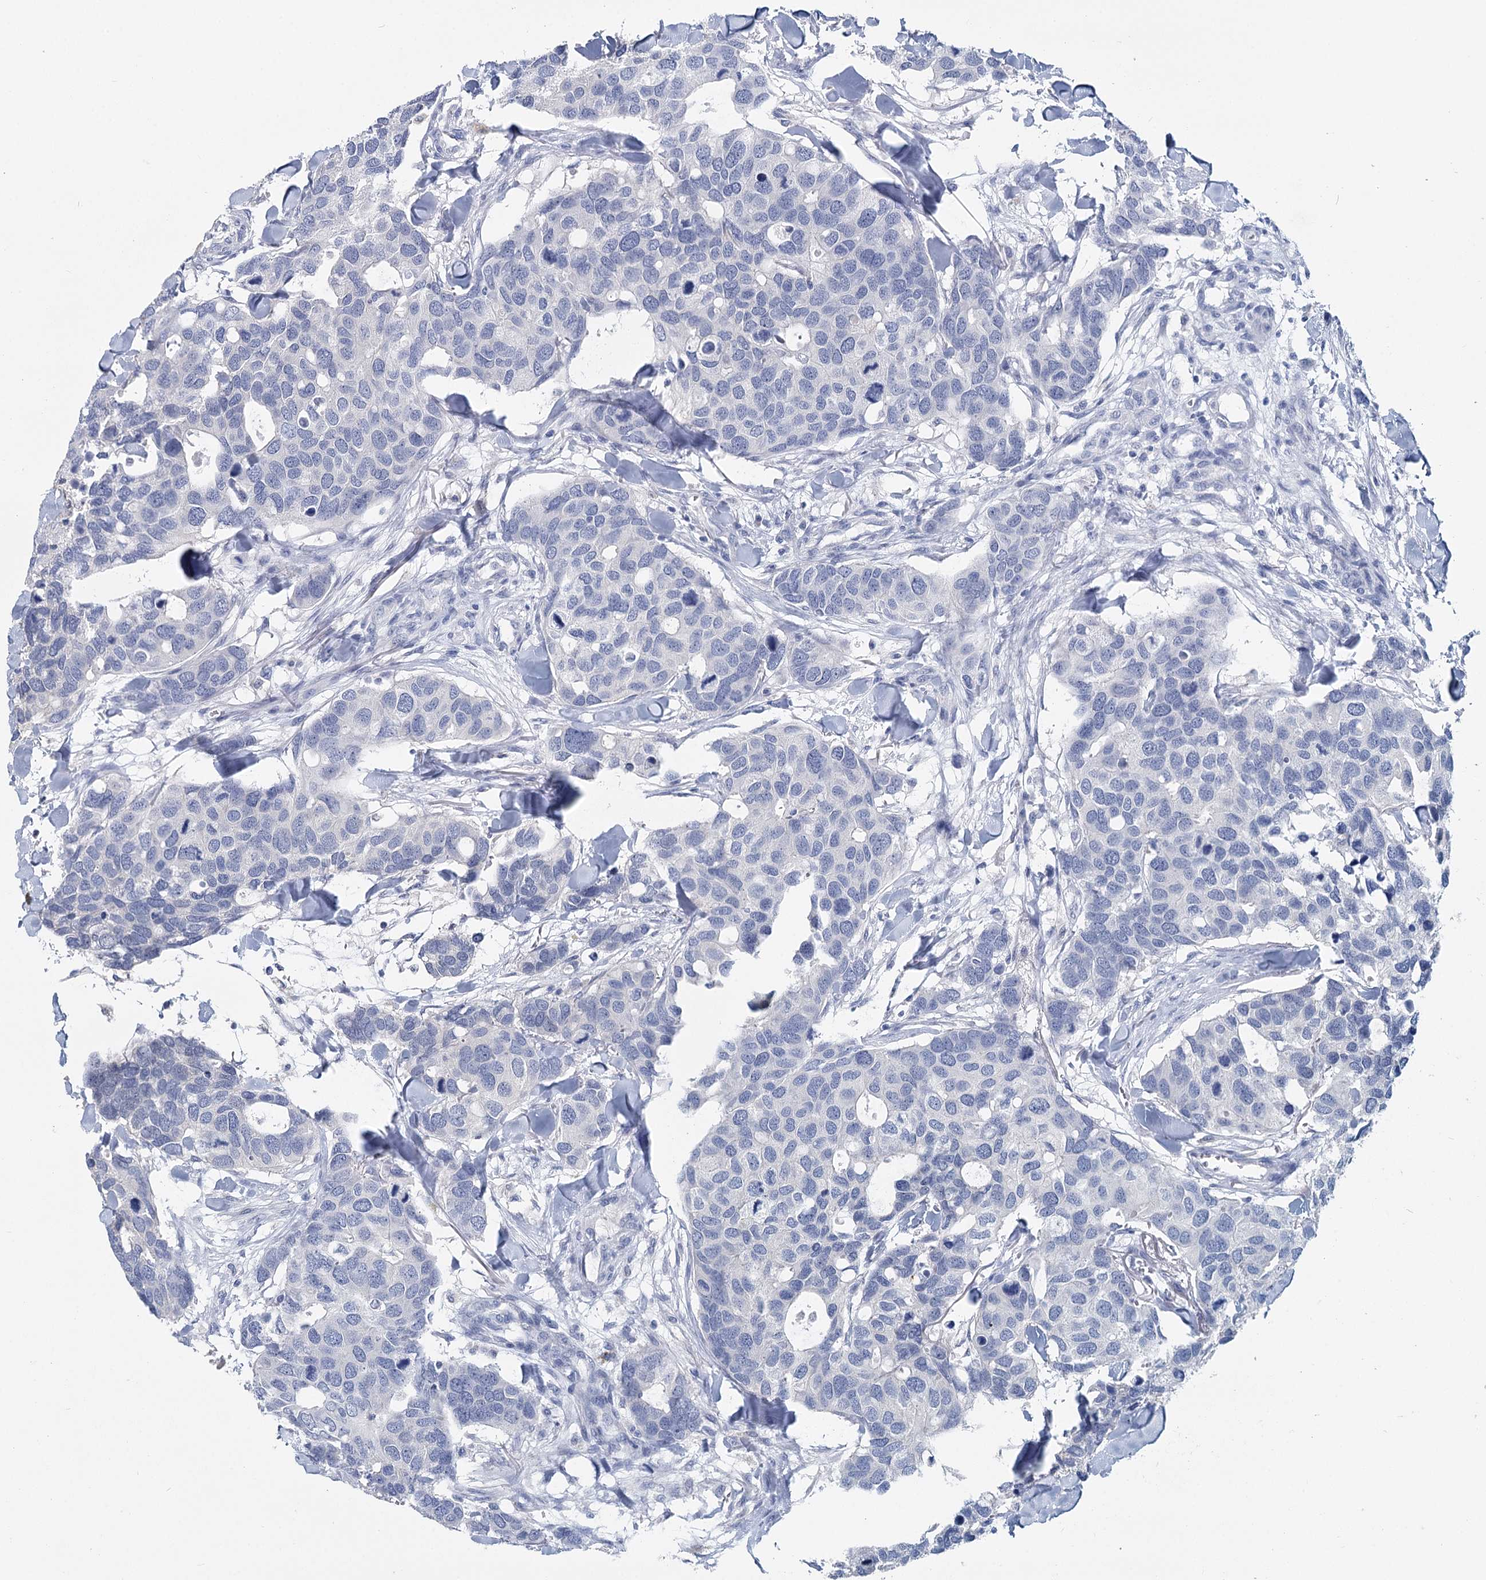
{"staining": {"intensity": "negative", "quantity": "none", "location": "none"}, "tissue": "breast cancer", "cell_type": "Tumor cells", "image_type": "cancer", "snomed": [{"axis": "morphology", "description": "Duct carcinoma"}, {"axis": "topography", "description": "Breast"}], "caption": "Invasive ductal carcinoma (breast) was stained to show a protein in brown. There is no significant expression in tumor cells.", "gene": "METTL7B", "patient": {"sex": "female", "age": 83}}